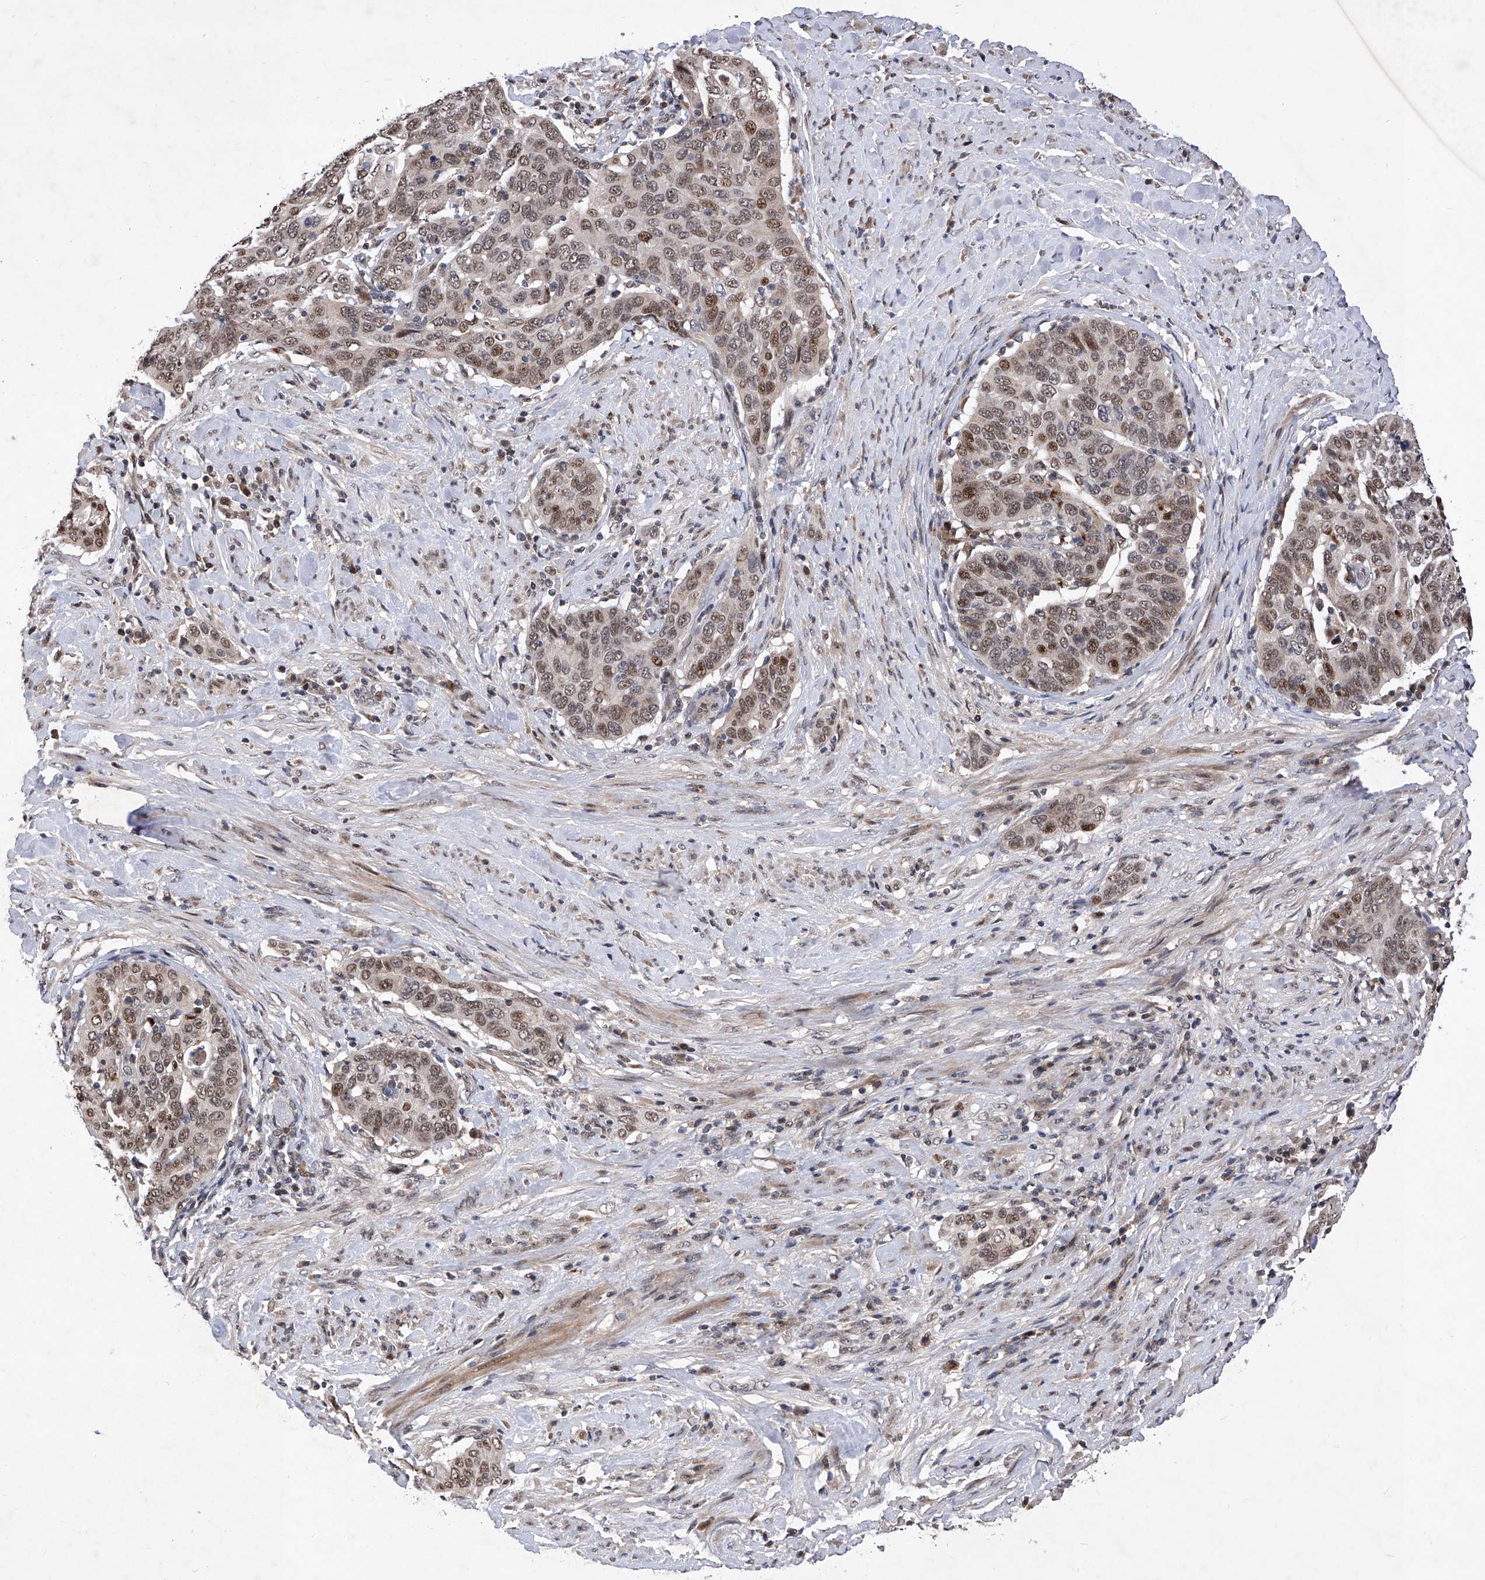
{"staining": {"intensity": "moderate", "quantity": ">75%", "location": "nuclear"}, "tissue": "cervical cancer", "cell_type": "Tumor cells", "image_type": "cancer", "snomed": [{"axis": "morphology", "description": "Squamous cell carcinoma, NOS"}, {"axis": "topography", "description": "Cervix"}], "caption": "Approximately >75% of tumor cells in human squamous cell carcinoma (cervical) display moderate nuclear protein positivity as visualized by brown immunohistochemical staining.", "gene": "LGR4", "patient": {"sex": "female", "age": 60}}